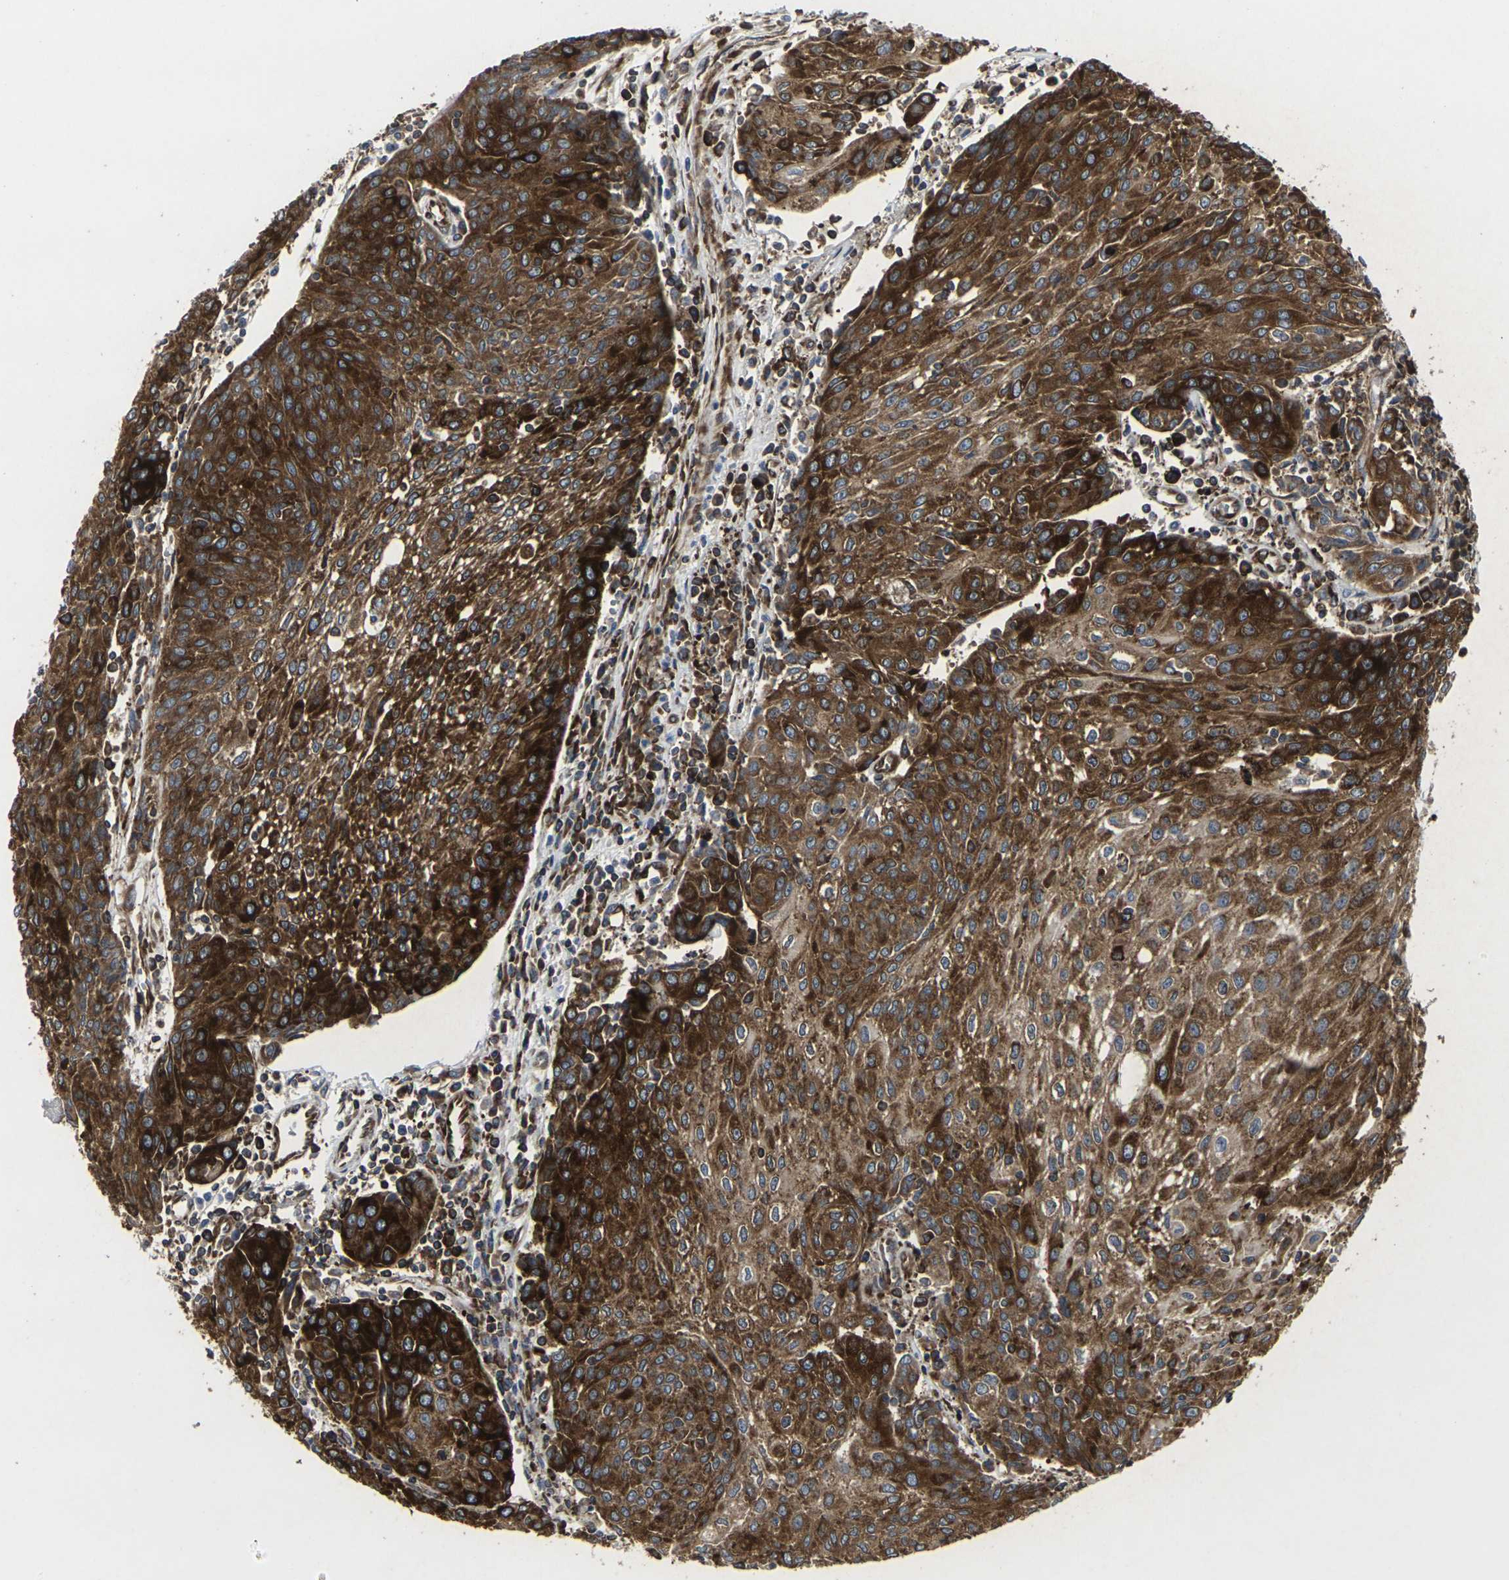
{"staining": {"intensity": "strong", "quantity": ">75%", "location": "cytoplasmic/membranous"}, "tissue": "urothelial cancer", "cell_type": "Tumor cells", "image_type": "cancer", "snomed": [{"axis": "morphology", "description": "Urothelial carcinoma, High grade"}, {"axis": "topography", "description": "Urinary bladder"}], "caption": "Protein expression analysis of urothelial cancer shows strong cytoplasmic/membranous positivity in about >75% of tumor cells. (DAB (3,3'-diaminobenzidine) = brown stain, brightfield microscopy at high magnification).", "gene": "MARCHF2", "patient": {"sex": "female", "age": 85}}